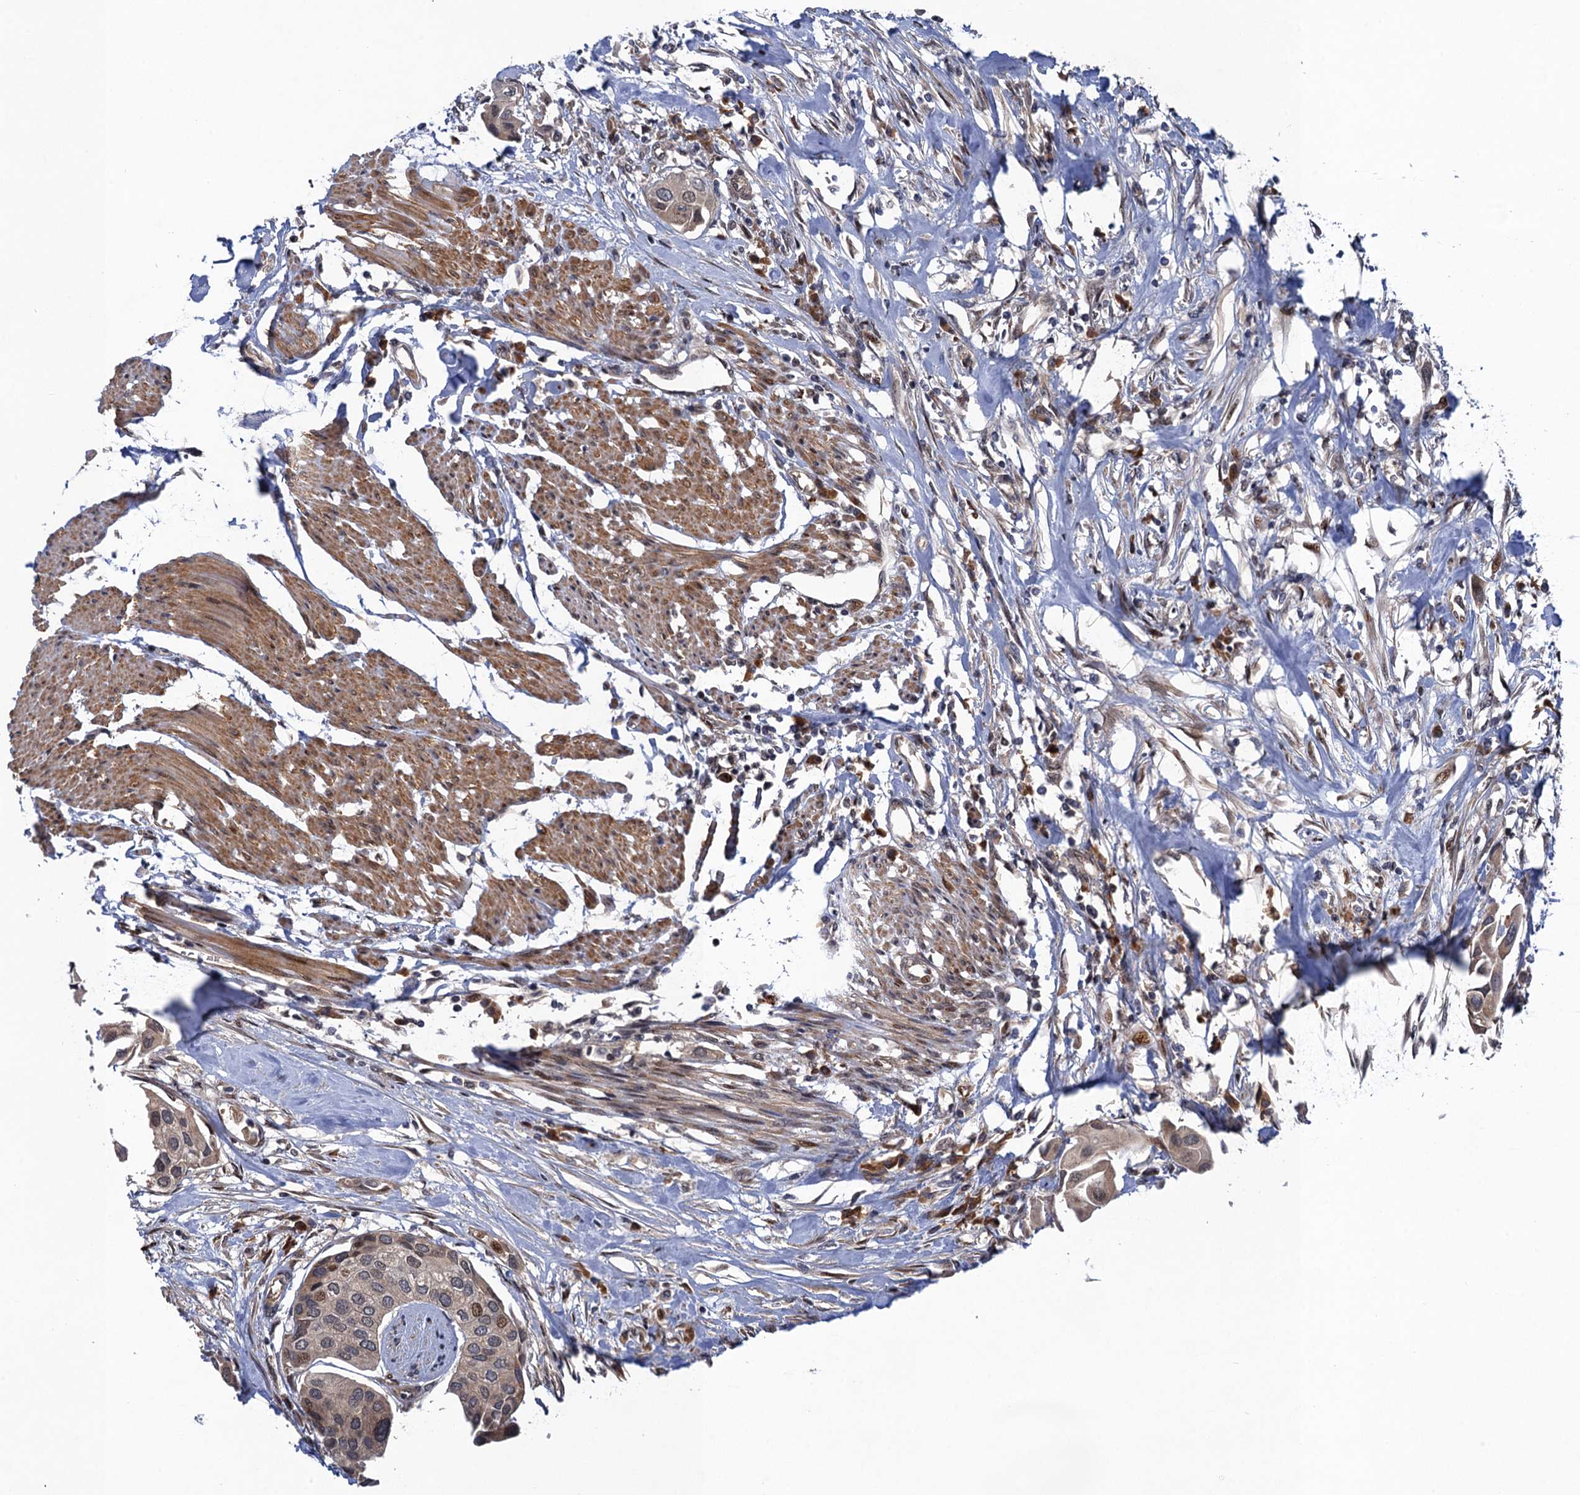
{"staining": {"intensity": "moderate", "quantity": "<25%", "location": "nuclear"}, "tissue": "urothelial cancer", "cell_type": "Tumor cells", "image_type": "cancer", "snomed": [{"axis": "morphology", "description": "Urothelial carcinoma, High grade"}, {"axis": "topography", "description": "Urinary bladder"}], "caption": "The immunohistochemical stain labels moderate nuclear expression in tumor cells of high-grade urothelial carcinoma tissue.", "gene": "NEK8", "patient": {"sex": "male", "age": 64}}